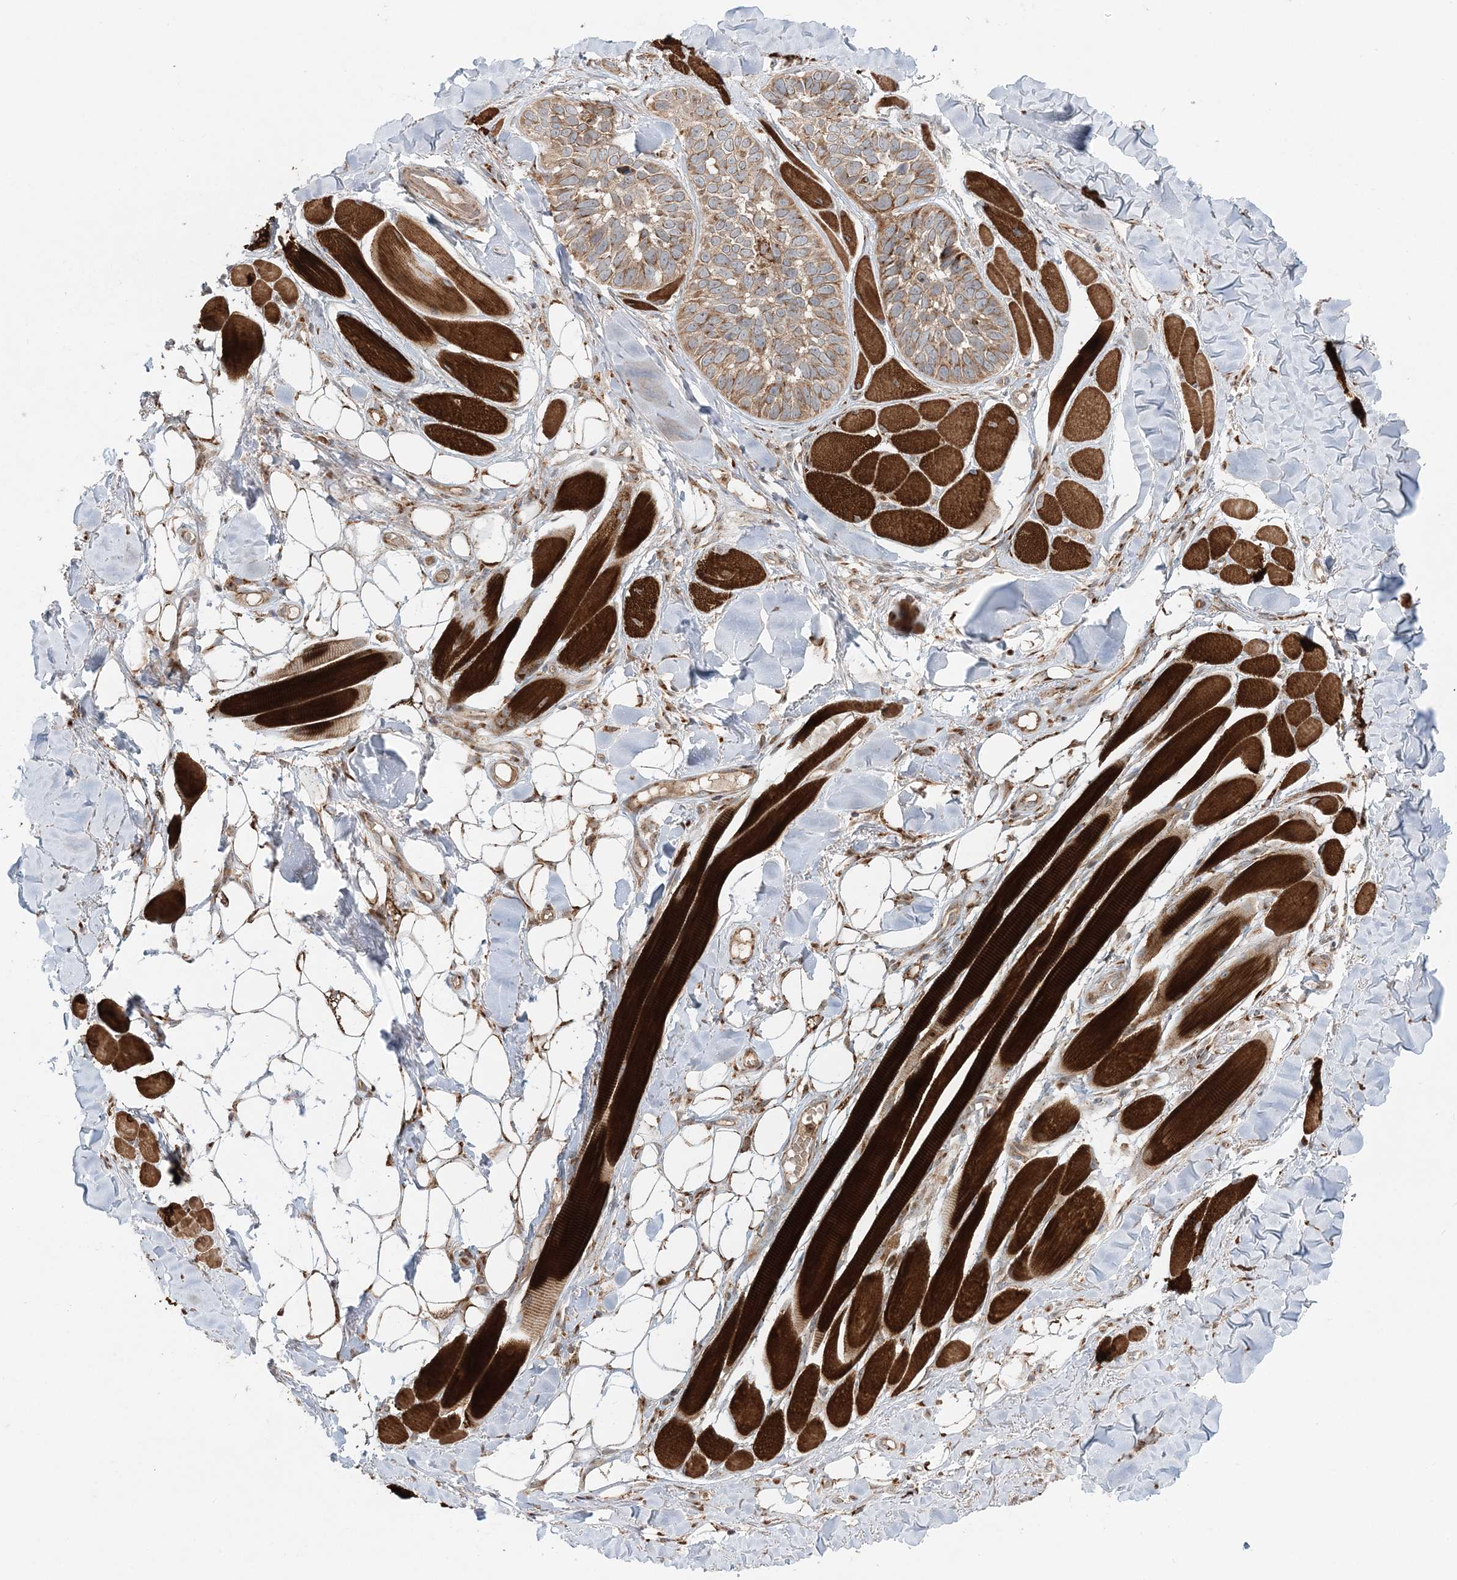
{"staining": {"intensity": "moderate", "quantity": ">75%", "location": "cytoplasmic/membranous"}, "tissue": "skin cancer", "cell_type": "Tumor cells", "image_type": "cancer", "snomed": [{"axis": "morphology", "description": "Basal cell carcinoma"}, {"axis": "topography", "description": "Skin"}], "caption": "Tumor cells show medium levels of moderate cytoplasmic/membranous positivity in approximately >75% of cells in skin cancer. Nuclei are stained in blue.", "gene": "ABCC3", "patient": {"sex": "male", "age": 62}}